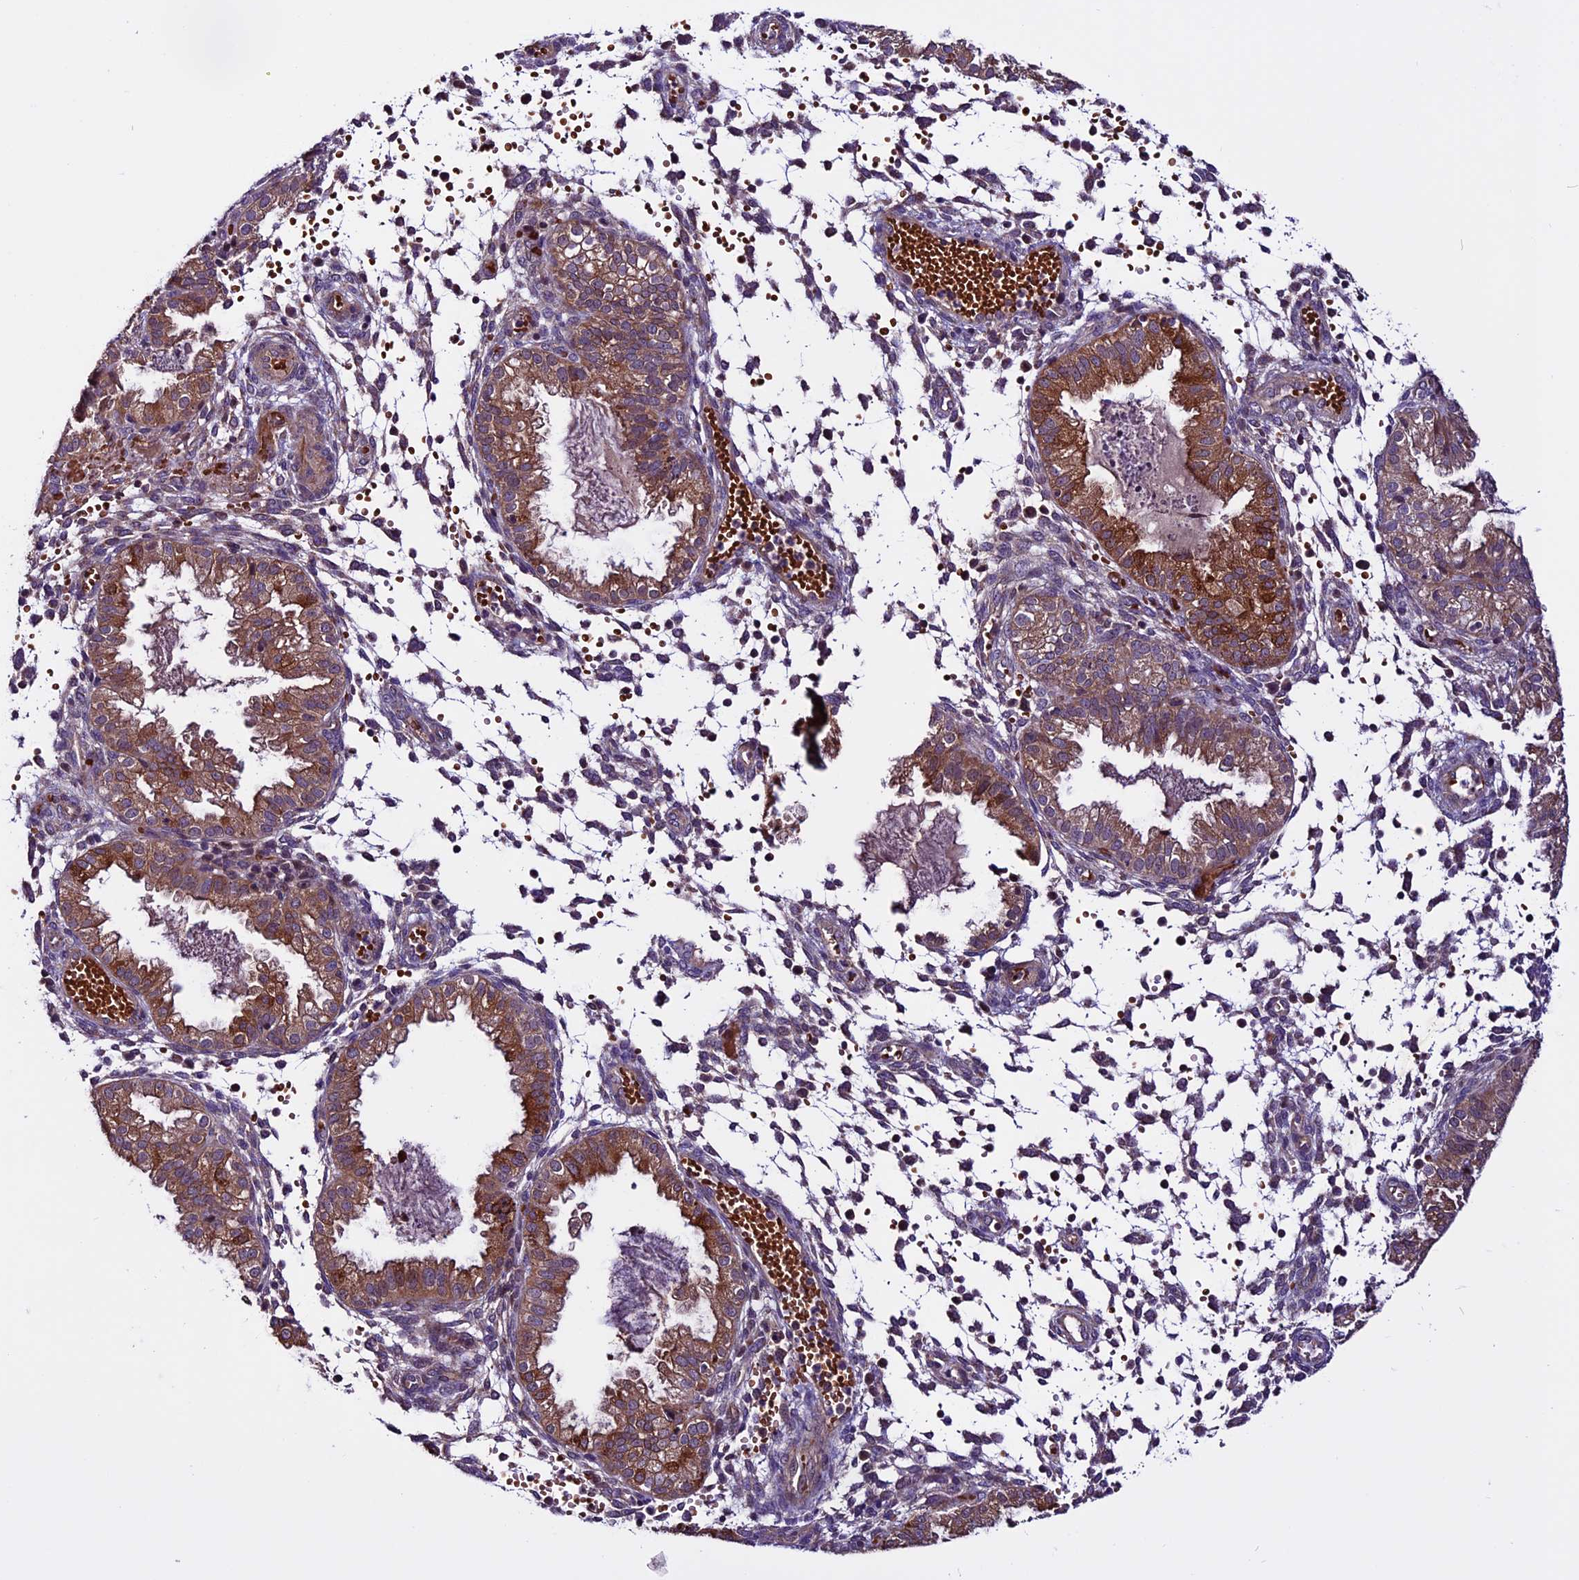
{"staining": {"intensity": "negative", "quantity": "none", "location": "none"}, "tissue": "endometrium", "cell_type": "Cells in endometrial stroma", "image_type": "normal", "snomed": [{"axis": "morphology", "description": "Normal tissue, NOS"}, {"axis": "topography", "description": "Endometrium"}], "caption": "IHC photomicrograph of unremarkable human endometrium stained for a protein (brown), which exhibits no positivity in cells in endometrial stroma.", "gene": "RINL", "patient": {"sex": "female", "age": 33}}